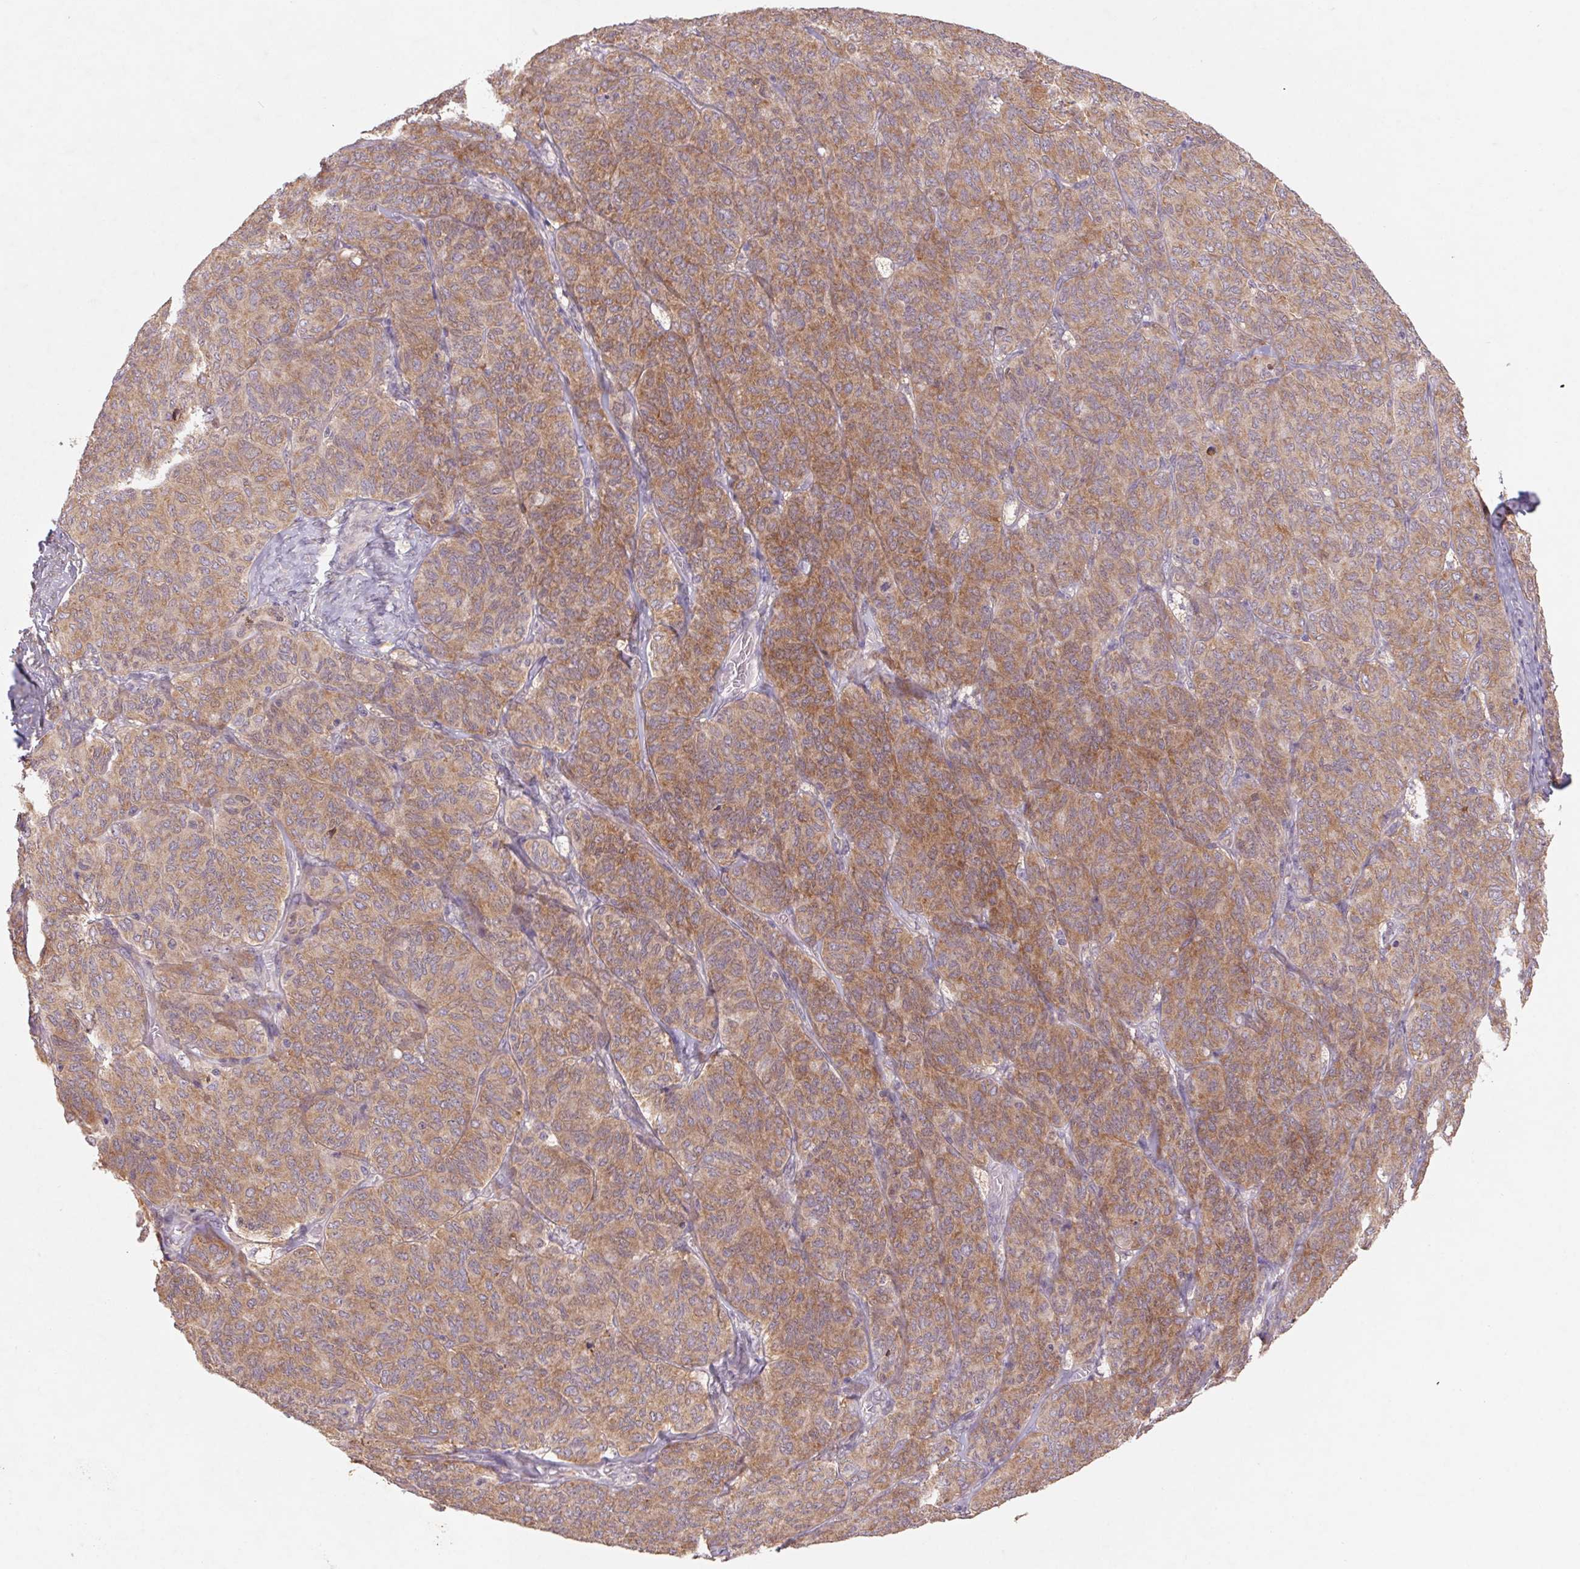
{"staining": {"intensity": "moderate", "quantity": ">75%", "location": "cytoplasmic/membranous"}, "tissue": "ovarian cancer", "cell_type": "Tumor cells", "image_type": "cancer", "snomed": [{"axis": "morphology", "description": "Carcinoma, endometroid"}, {"axis": "topography", "description": "Ovary"}], "caption": "Ovarian cancer (endometroid carcinoma) stained with a brown dye reveals moderate cytoplasmic/membranous positive positivity in about >75% of tumor cells.", "gene": "RPL27A", "patient": {"sex": "female", "age": 80}}